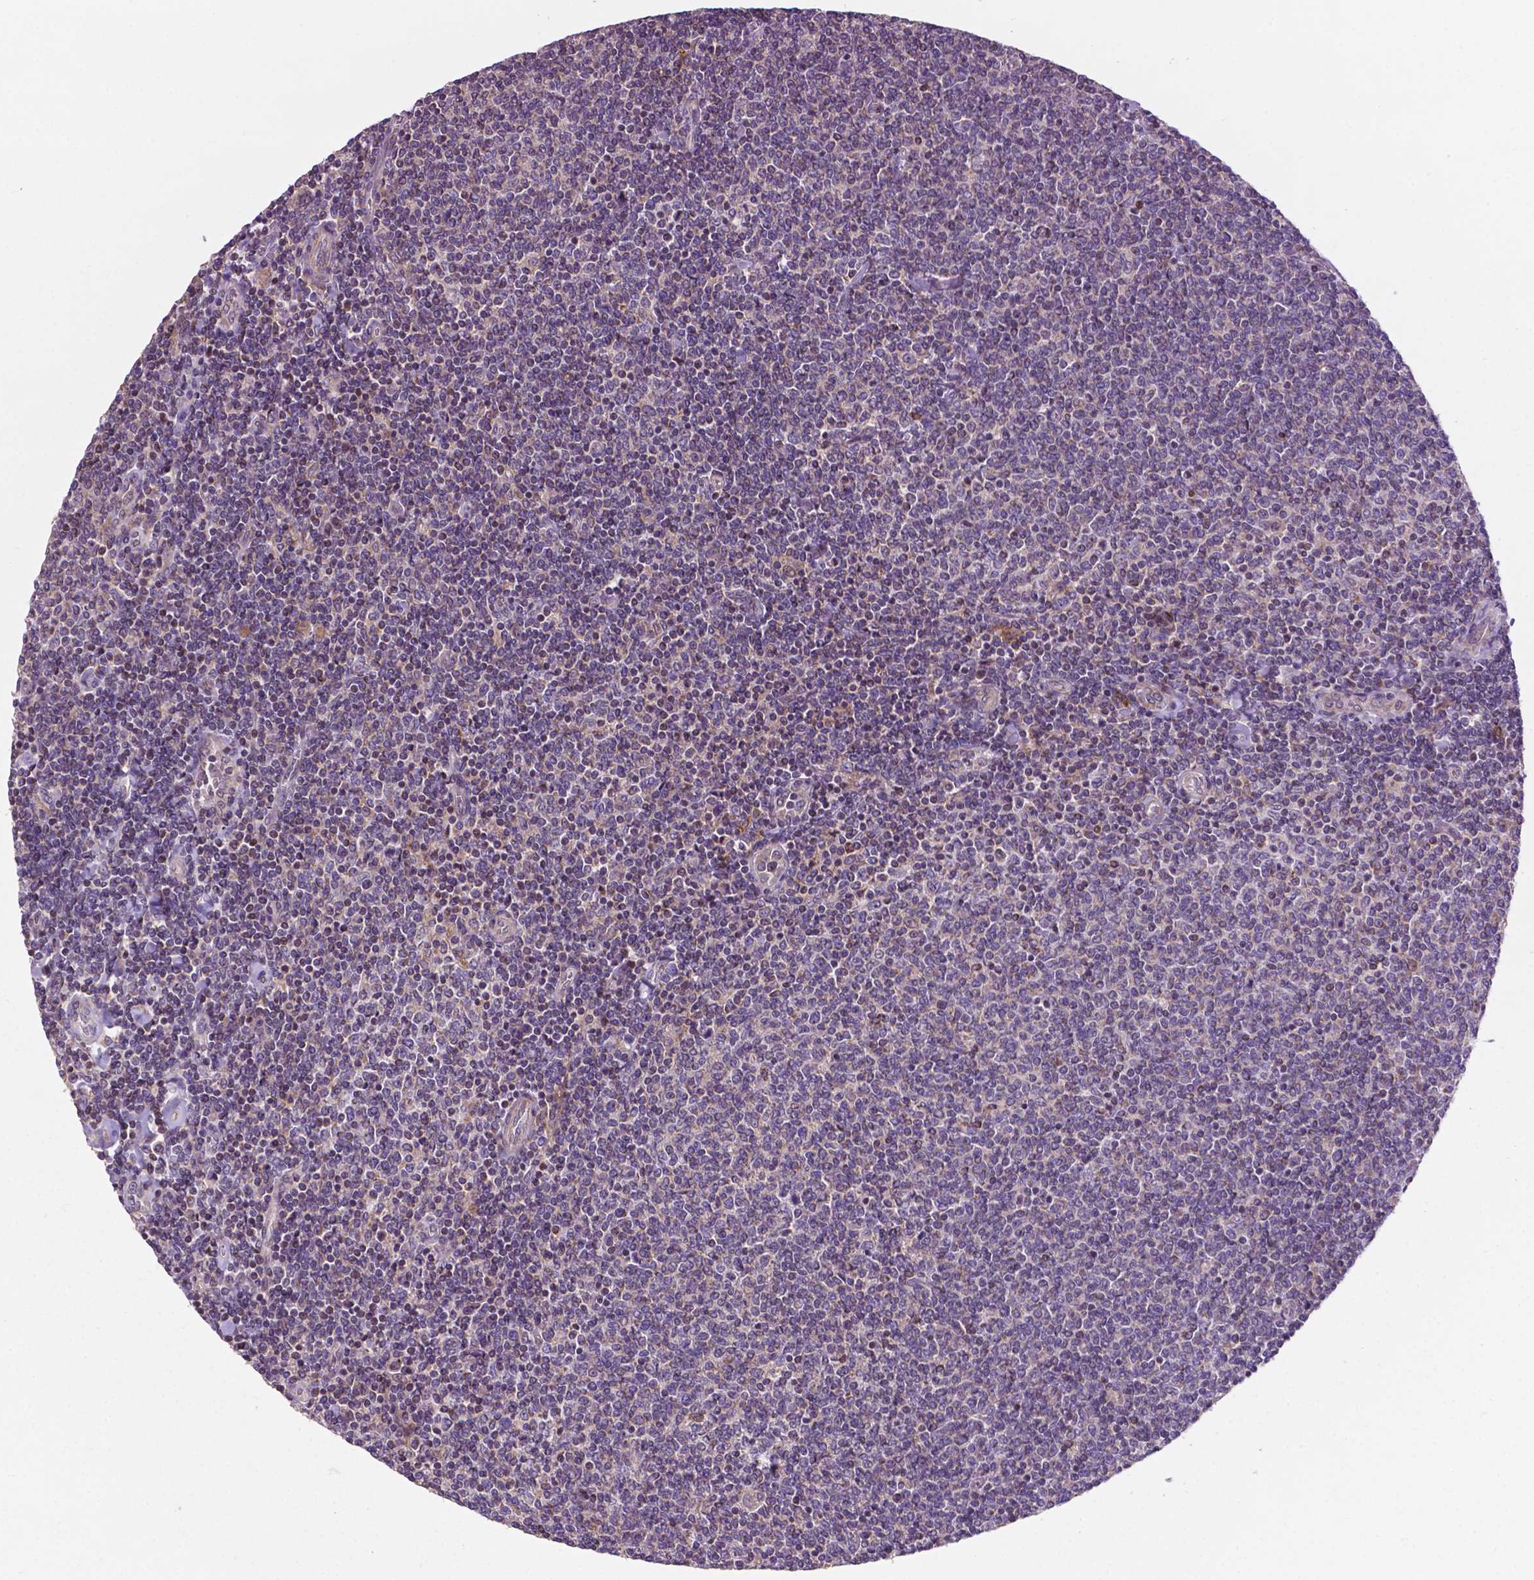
{"staining": {"intensity": "negative", "quantity": "none", "location": "none"}, "tissue": "lymphoma", "cell_type": "Tumor cells", "image_type": "cancer", "snomed": [{"axis": "morphology", "description": "Malignant lymphoma, non-Hodgkin's type, Low grade"}, {"axis": "topography", "description": "Lymph node"}], "caption": "Immunohistochemistry micrograph of neoplastic tissue: human malignant lymphoma, non-Hodgkin's type (low-grade) stained with DAB (3,3'-diaminobenzidine) shows no significant protein positivity in tumor cells. Brightfield microscopy of IHC stained with DAB (brown) and hematoxylin (blue), captured at high magnification.", "gene": "SPNS2", "patient": {"sex": "male", "age": 52}}